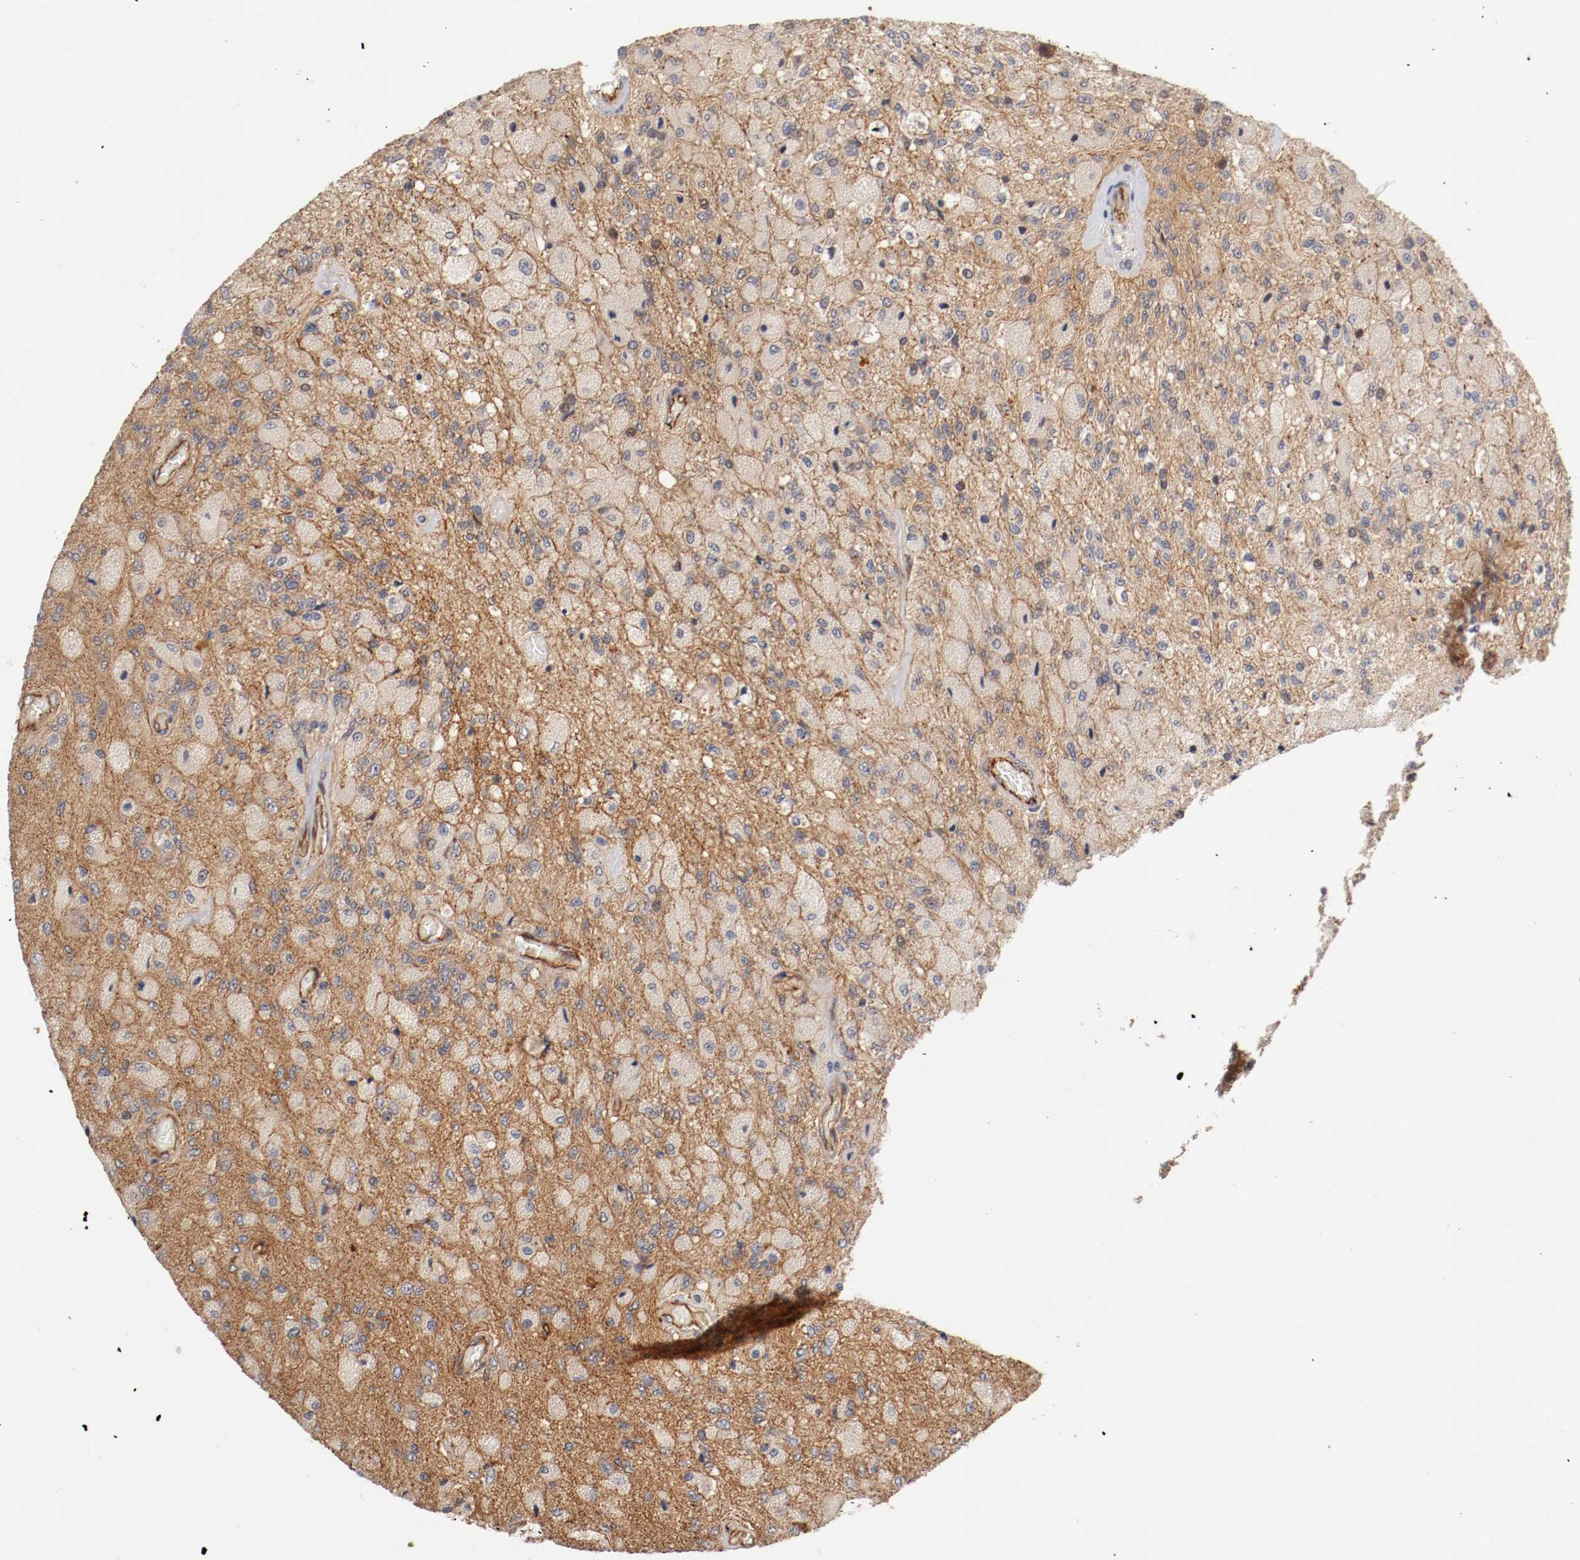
{"staining": {"intensity": "negative", "quantity": "none", "location": "none"}, "tissue": "glioma", "cell_type": "Tumor cells", "image_type": "cancer", "snomed": [{"axis": "morphology", "description": "Normal tissue, NOS"}, {"axis": "morphology", "description": "Glioma, malignant, High grade"}, {"axis": "topography", "description": "Cerebral cortex"}], "caption": "DAB (3,3'-diaminobenzidine) immunohistochemical staining of human high-grade glioma (malignant) reveals no significant staining in tumor cells.", "gene": "TYK2", "patient": {"sex": "male", "age": 77}}